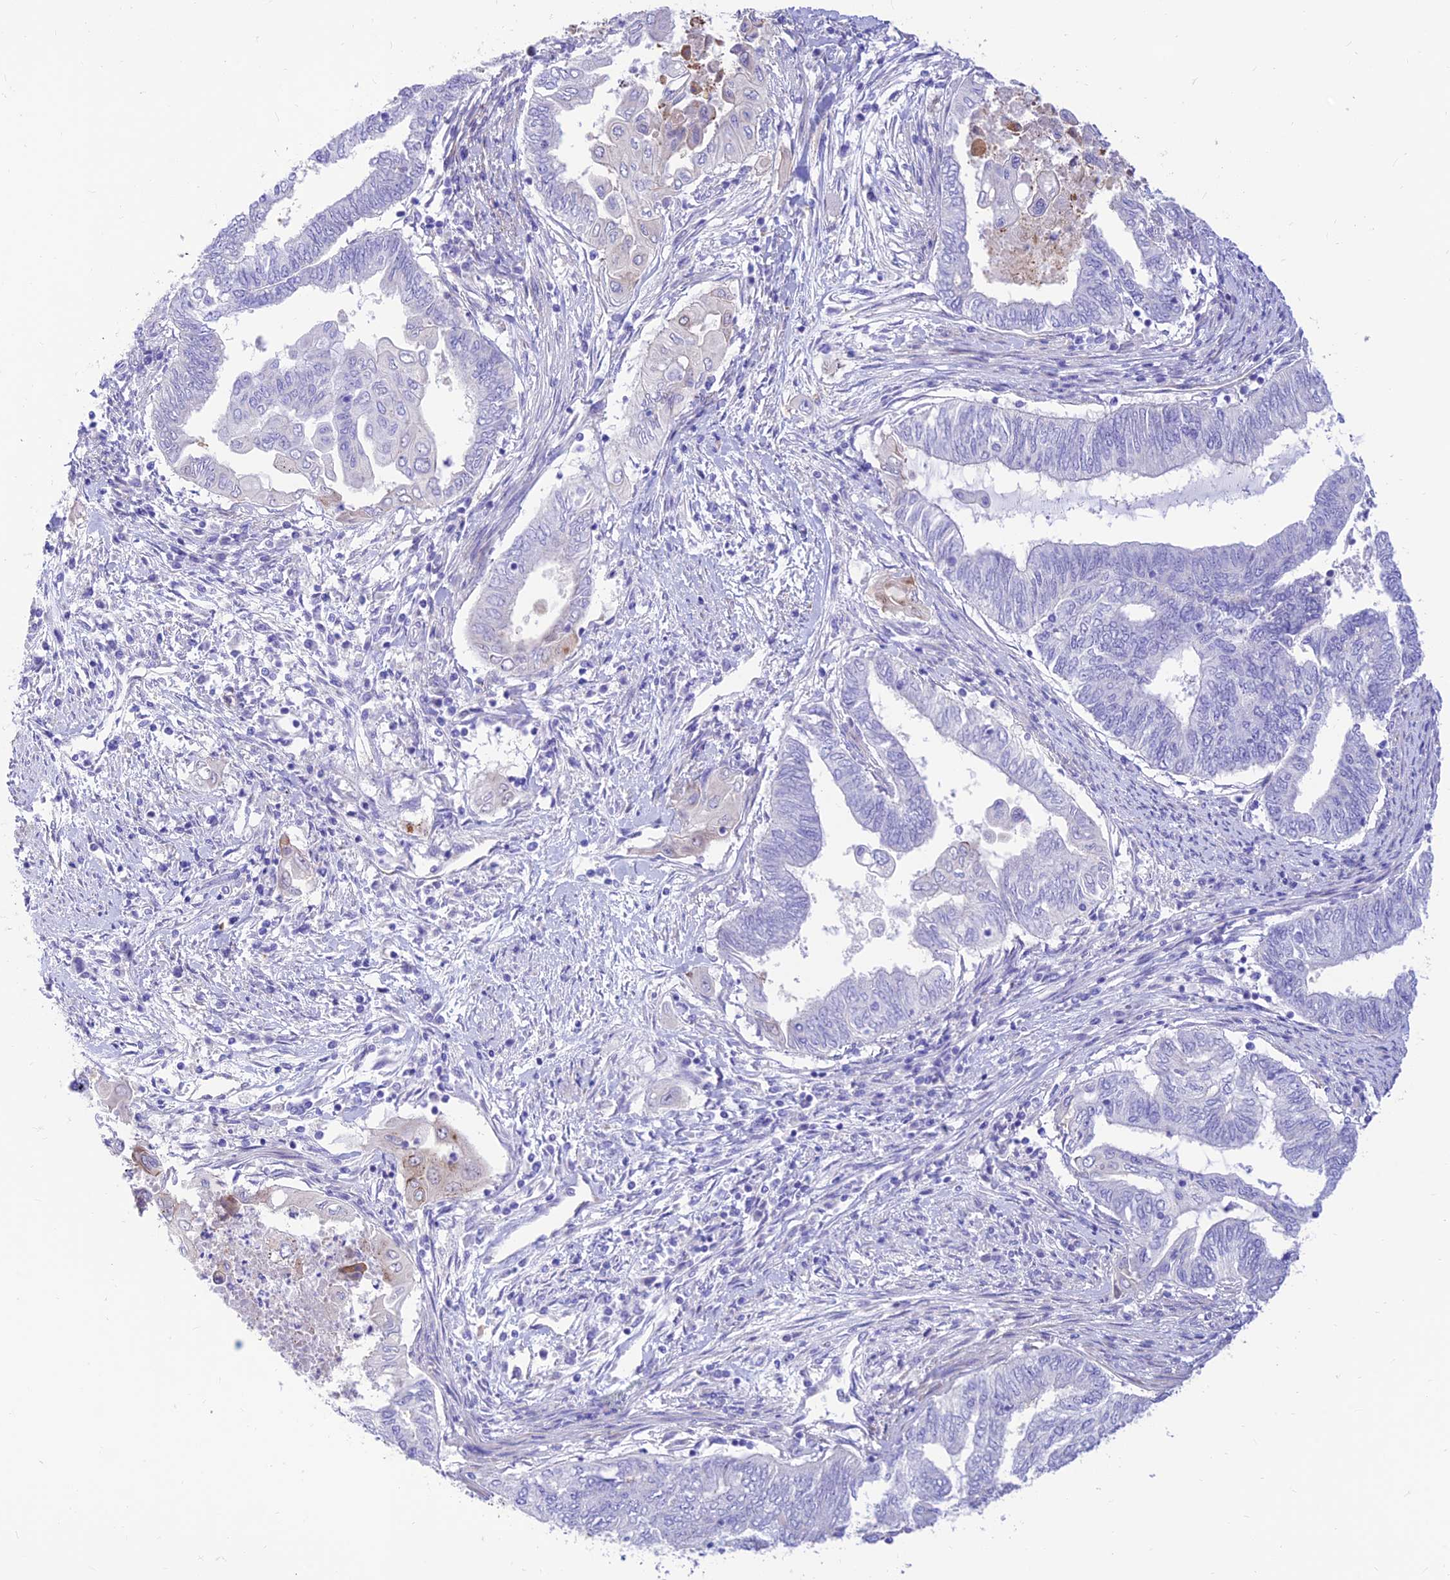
{"staining": {"intensity": "negative", "quantity": "none", "location": "none"}, "tissue": "endometrial cancer", "cell_type": "Tumor cells", "image_type": "cancer", "snomed": [{"axis": "morphology", "description": "Adenocarcinoma, NOS"}, {"axis": "topography", "description": "Uterus"}, {"axis": "topography", "description": "Endometrium"}], "caption": "A micrograph of human adenocarcinoma (endometrial) is negative for staining in tumor cells.", "gene": "FAM186B", "patient": {"sex": "female", "age": 70}}